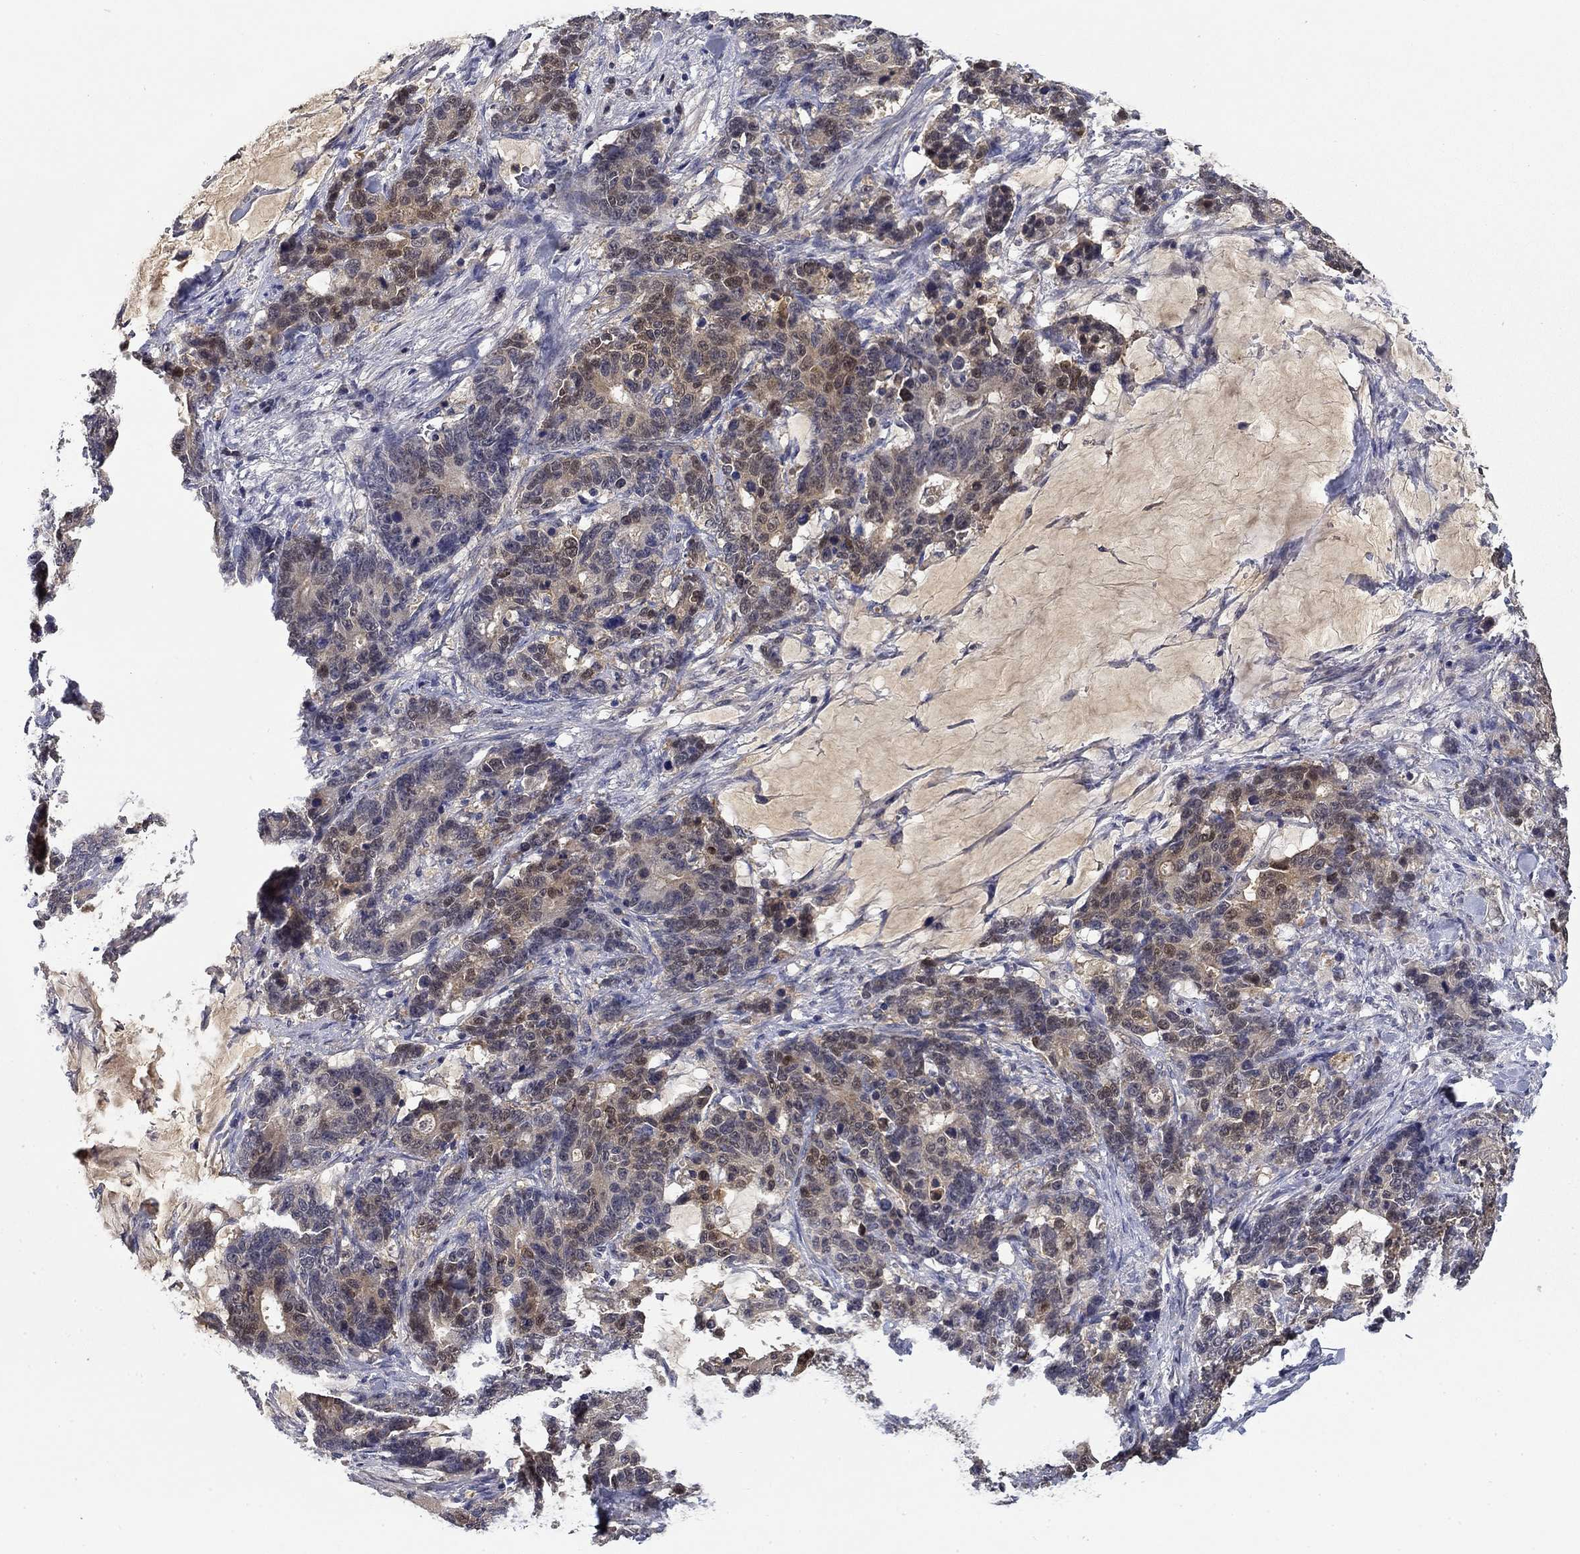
{"staining": {"intensity": "moderate", "quantity": "<25%", "location": "cytoplasmic/membranous,nuclear"}, "tissue": "stomach cancer", "cell_type": "Tumor cells", "image_type": "cancer", "snomed": [{"axis": "morphology", "description": "Normal tissue, NOS"}, {"axis": "morphology", "description": "Adenocarcinoma, NOS"}, {"axis": "topography", "description": "Stomach"}], "caption": "Human stomach cancer (adenocarcinoma) stained for a protein (brown) demonstrates moderate cytoplasmic/membranous and nuclear positive staining in approximately <25% of tumor cells.", "gene": "DDTL", "patient": {"sex": "female", "age": 64}}